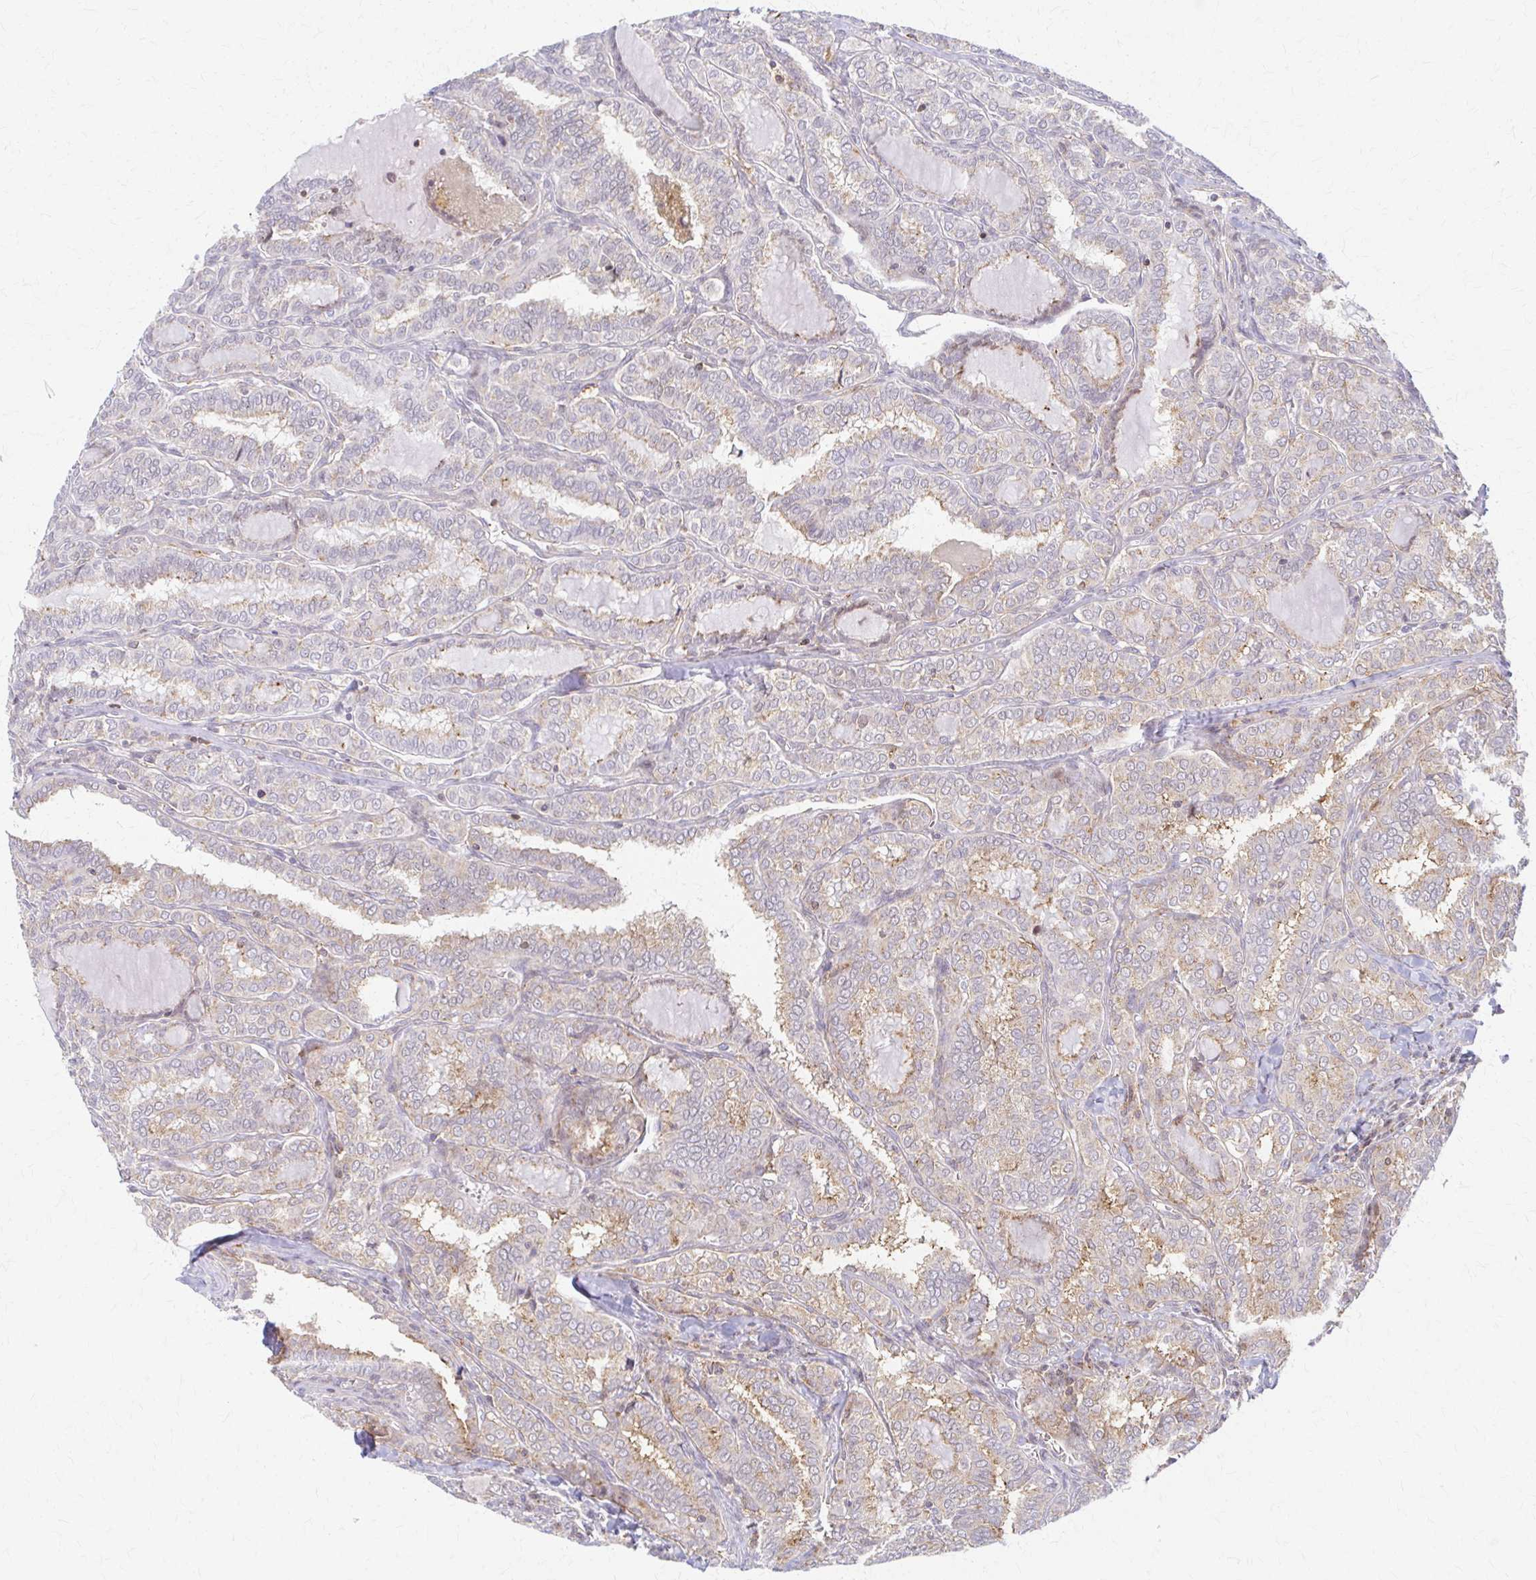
{"staining": {"intensity": "weak", "quantity": "<25%", "location": "cytoplasmic/membranous"}, "tissue": "thyroid cancer", "cell_type": "Tumor cells", "image_type": "cancer", "snomed": [{"axis": "morphology", "description": "Papillary adenocarcinoma, NOS"}, {"axis": "topography", "description": "Thyroid gland"}], "caption": "A high-resolution photomicrograph shows immunohistochemistry staining of papillary adenocarcinoma (thyroid), which displays no significant staining in tumor cells.", "gene": "ARHGAP35", "patient": {"sex": "female", "age": 30}}